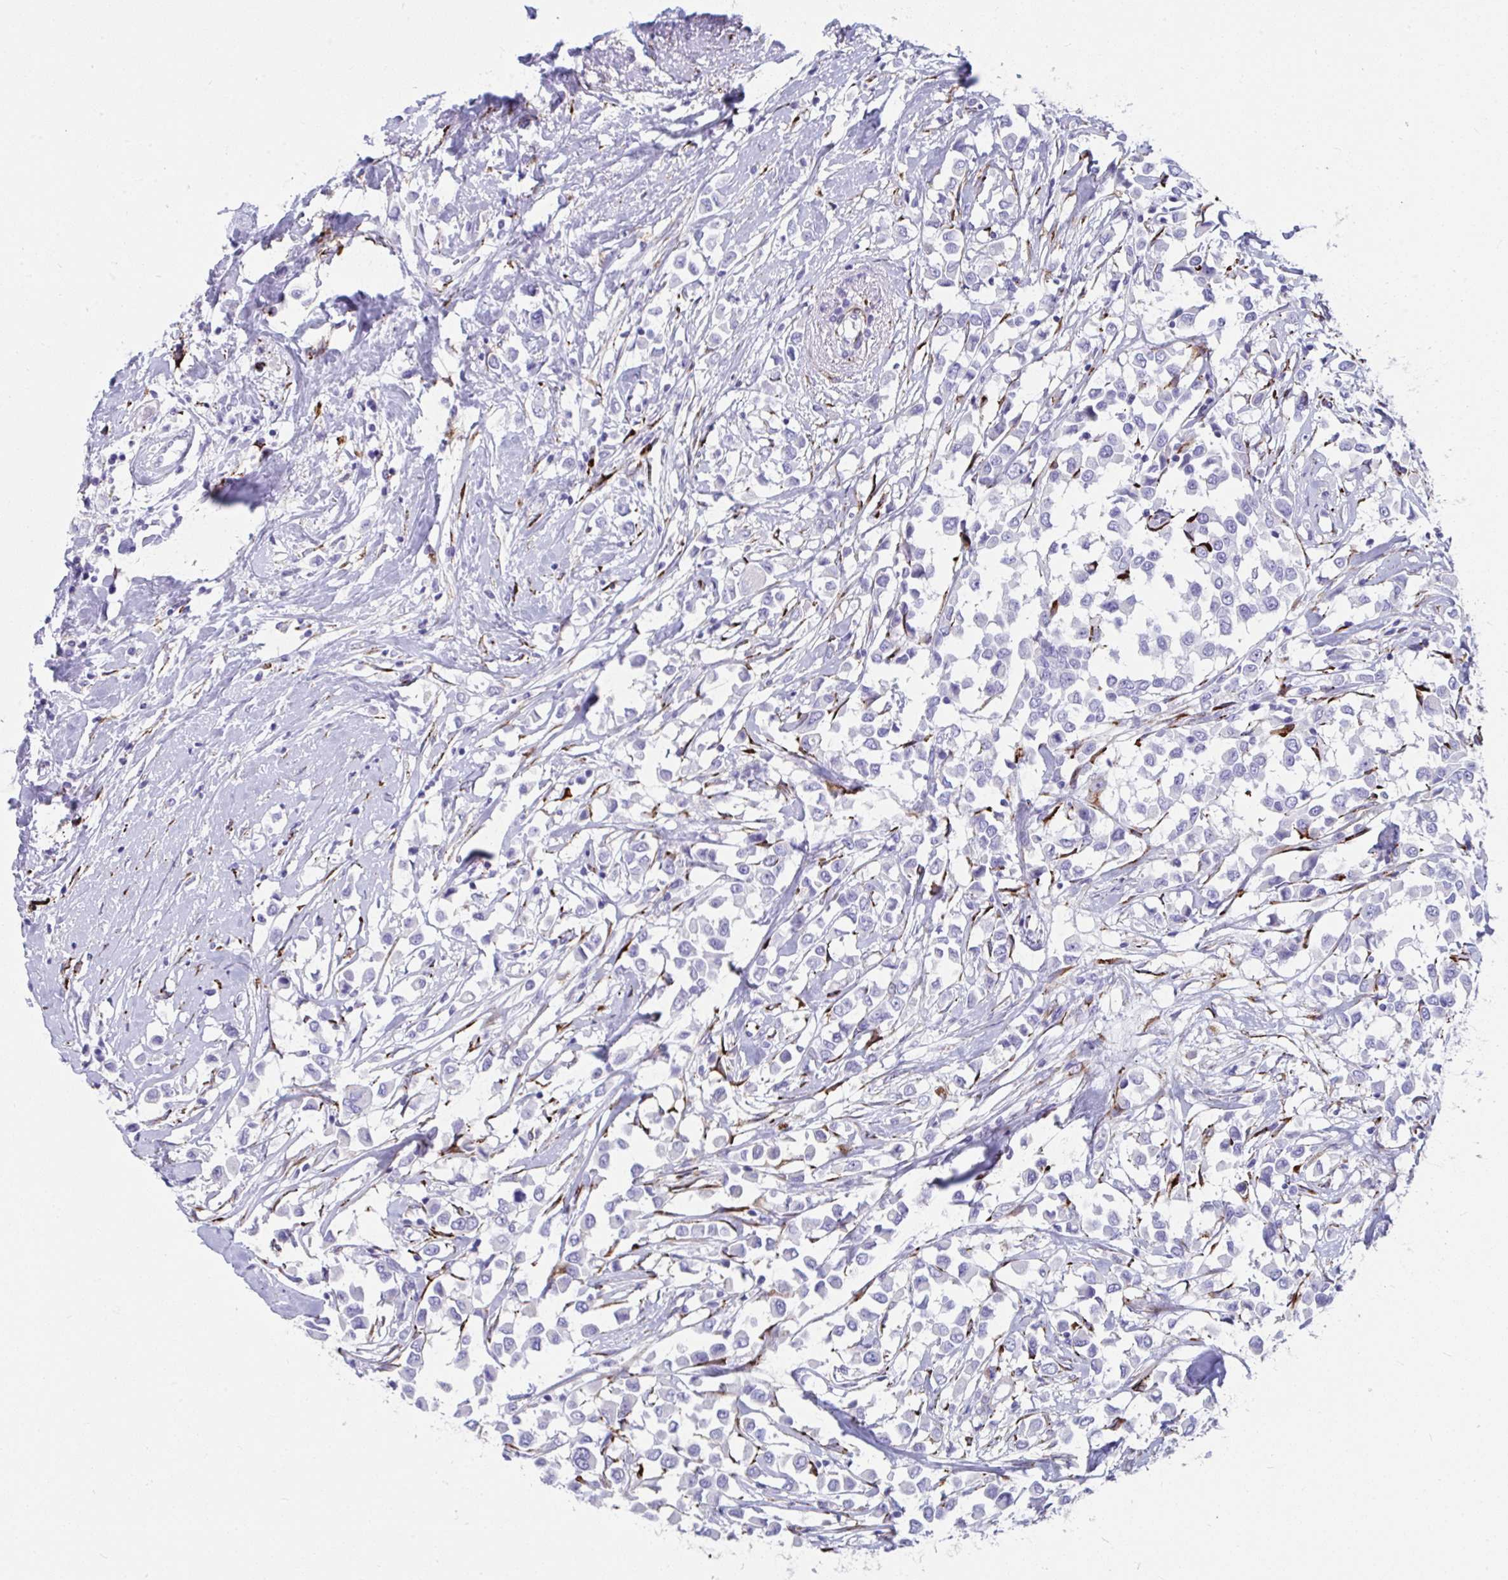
{"staining": {"intensity": "negative", "quantity": "none", "location": "none"}, "tissue": "breast cancer", "cell_type": "Tumor cells", "image_type": "cancer", "snomed": [{"axis": "morphology", "description": "Duct carcinoma"}, {"axis": "topography", "description": "Breast"}], "caption": "Immunohistochemistry (IHC) image of neoplastic tissue: human breast cancer stained with DAB exhibits no significant protein expression in tumor cells.", "gene": "GRXCR2", "patient": {"sex": "female", "age": 61}}